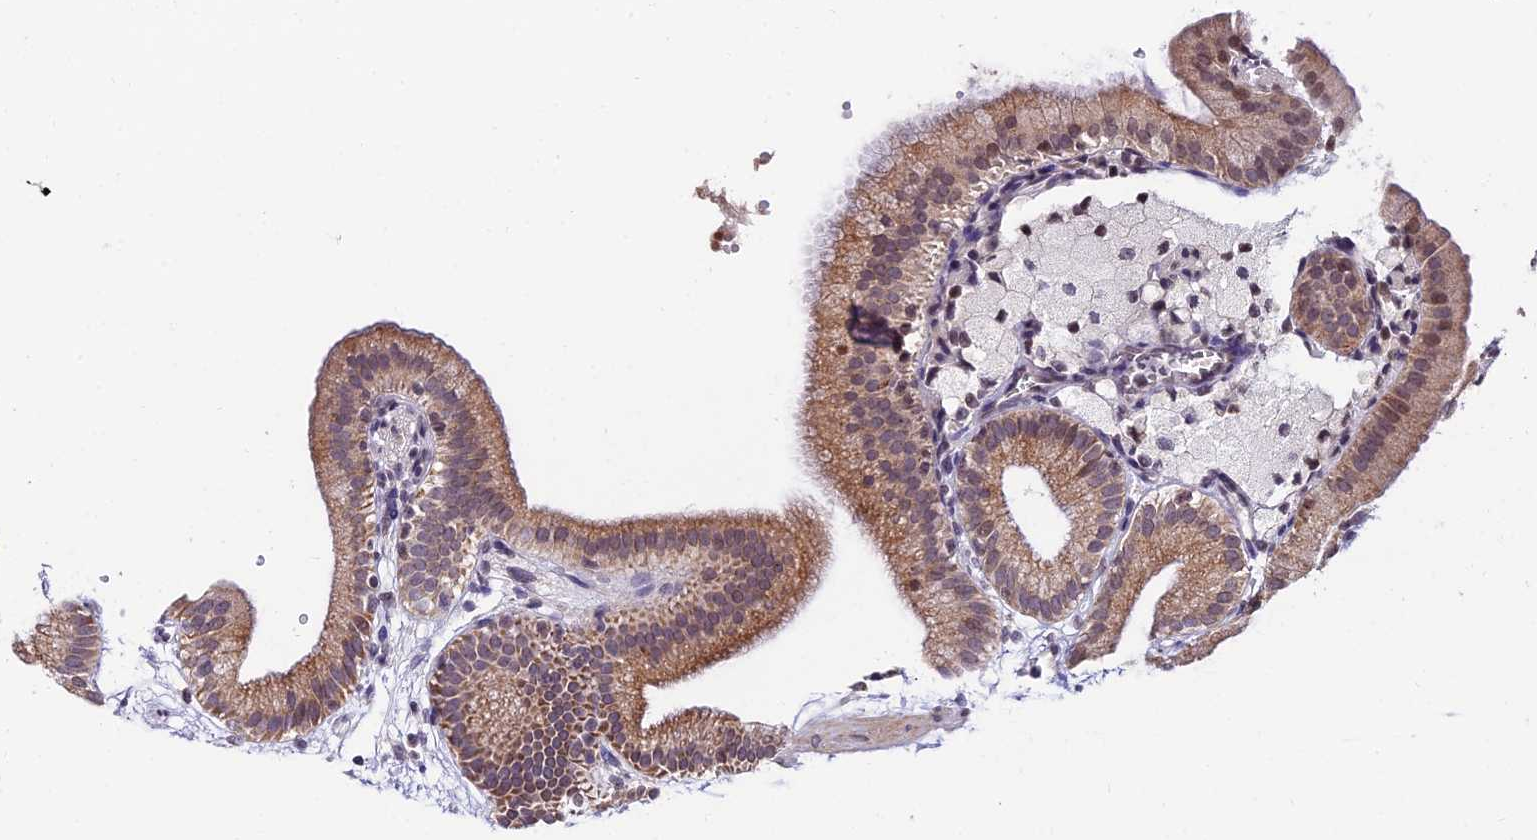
{"staining": {"intensity": "moderate", "quantity": ">75%", "location": "cytoplasmic/membranous"}, "tissue": "gallbladder", "cell_type": "Glandular cells", "image_type": "normal", "snomed": [{"axis": "morphology", "description": "Normal tissue, NOS"}, {"axis": "topography", "description": "Gallbladder"}], "caption": "High-magnification brightfield microscopy of normal gallbladder stained with DAB (3,3'-diaminobenzidine) (brown) and counterstained with hematoxylin (blue). glandular cells exhibit moderate cytoplasmic/membranous expression is seen in about>75% of cells.", "gene": "CDNF", "patient": {"sex": "male", "age": 55}}